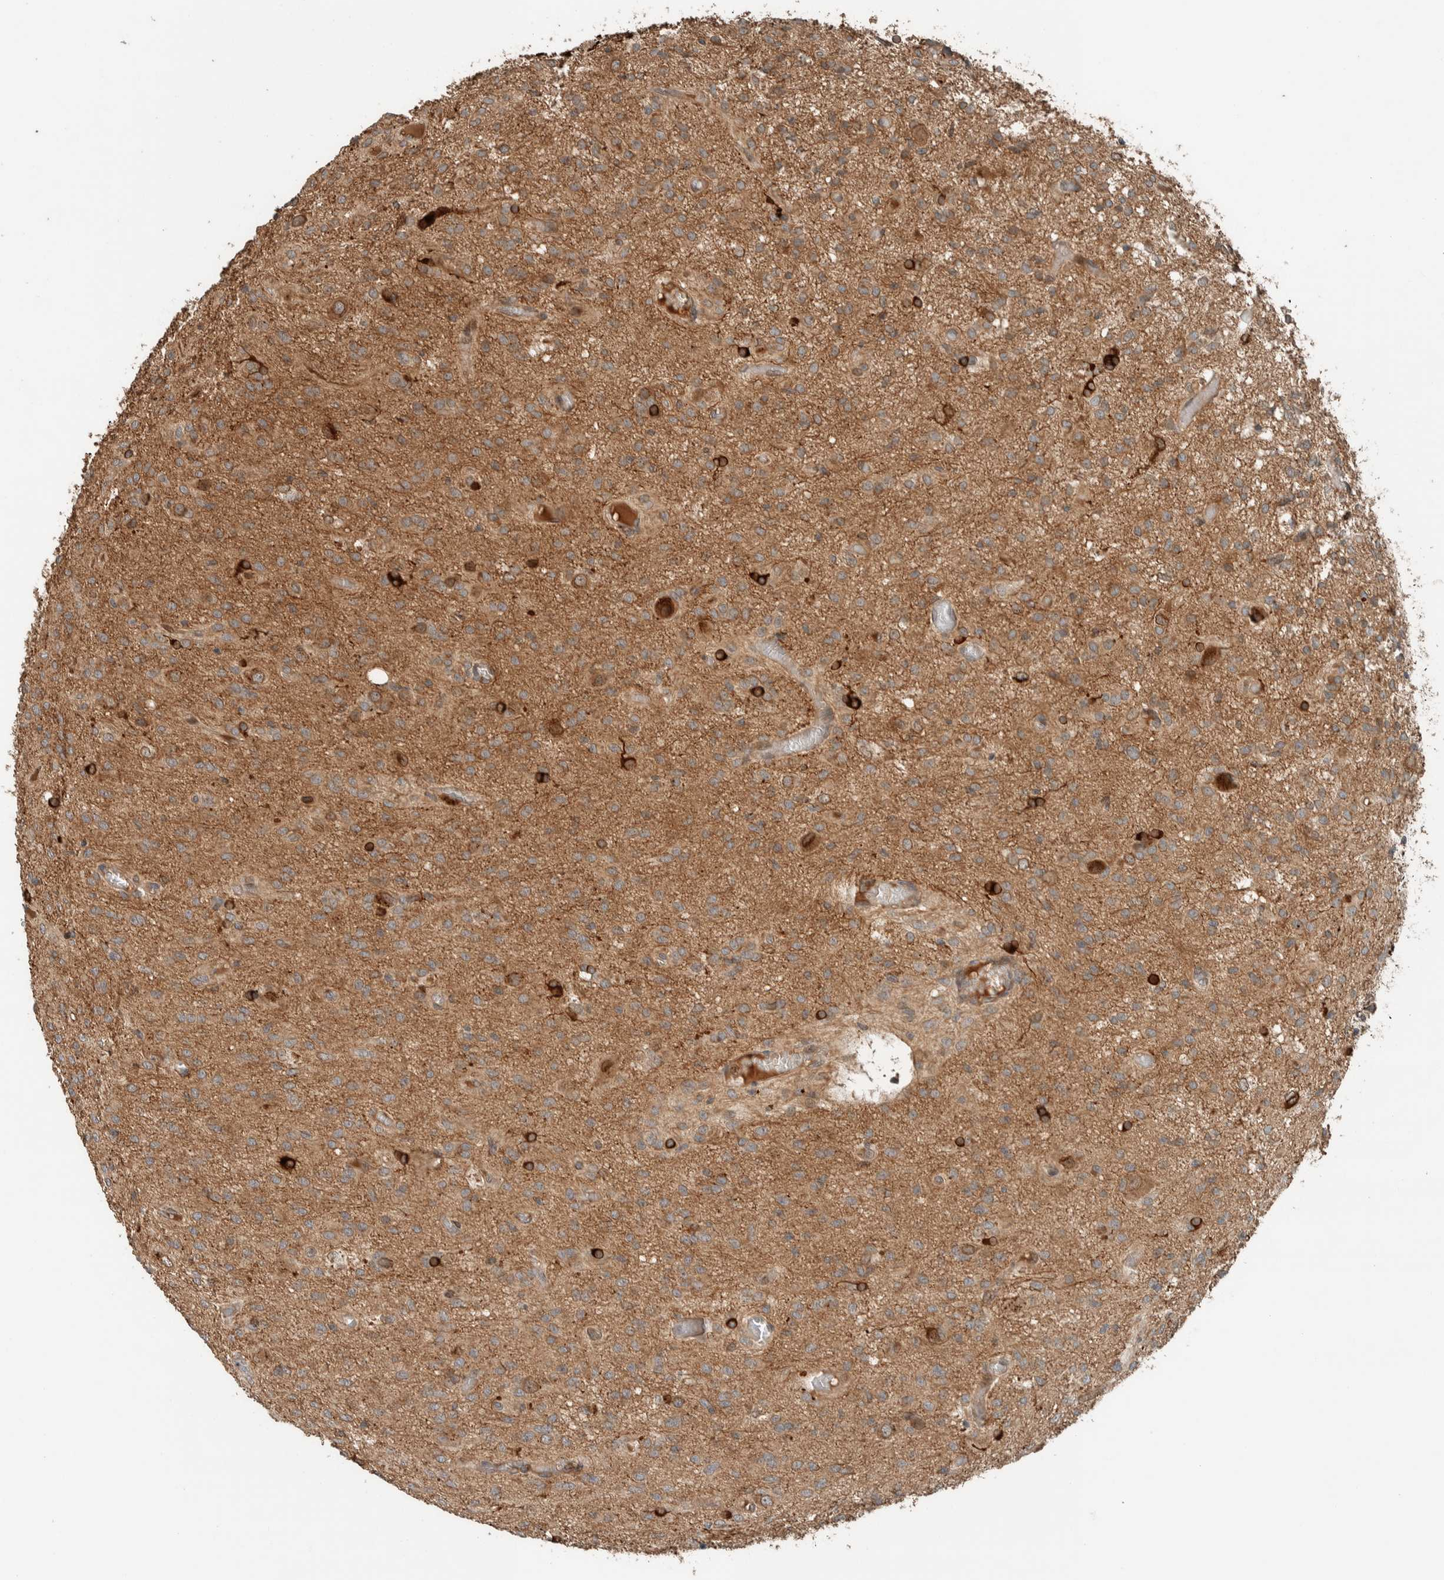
{"staining": {"intensity": "moderate", "quantity": ">75%", "location": "cytoplasmic/membranous"}, "tissue": "glioma", "cell_type": "Tumor cells", "image_type": "cancer", "snomed": [{"axis": "morphology", "description": "Glioma, malignant, High grade"}, {"axis": "topography", "description": "Brain"}], "caption": "Human malignant glioma (high-grade) stained for a protein (brown) displays moderate cytoplasmic/membranous positive staining in approximately >75% of tumor cells.", "gene": "NBR1", "patient": {"sex": "female", "age": 59}}